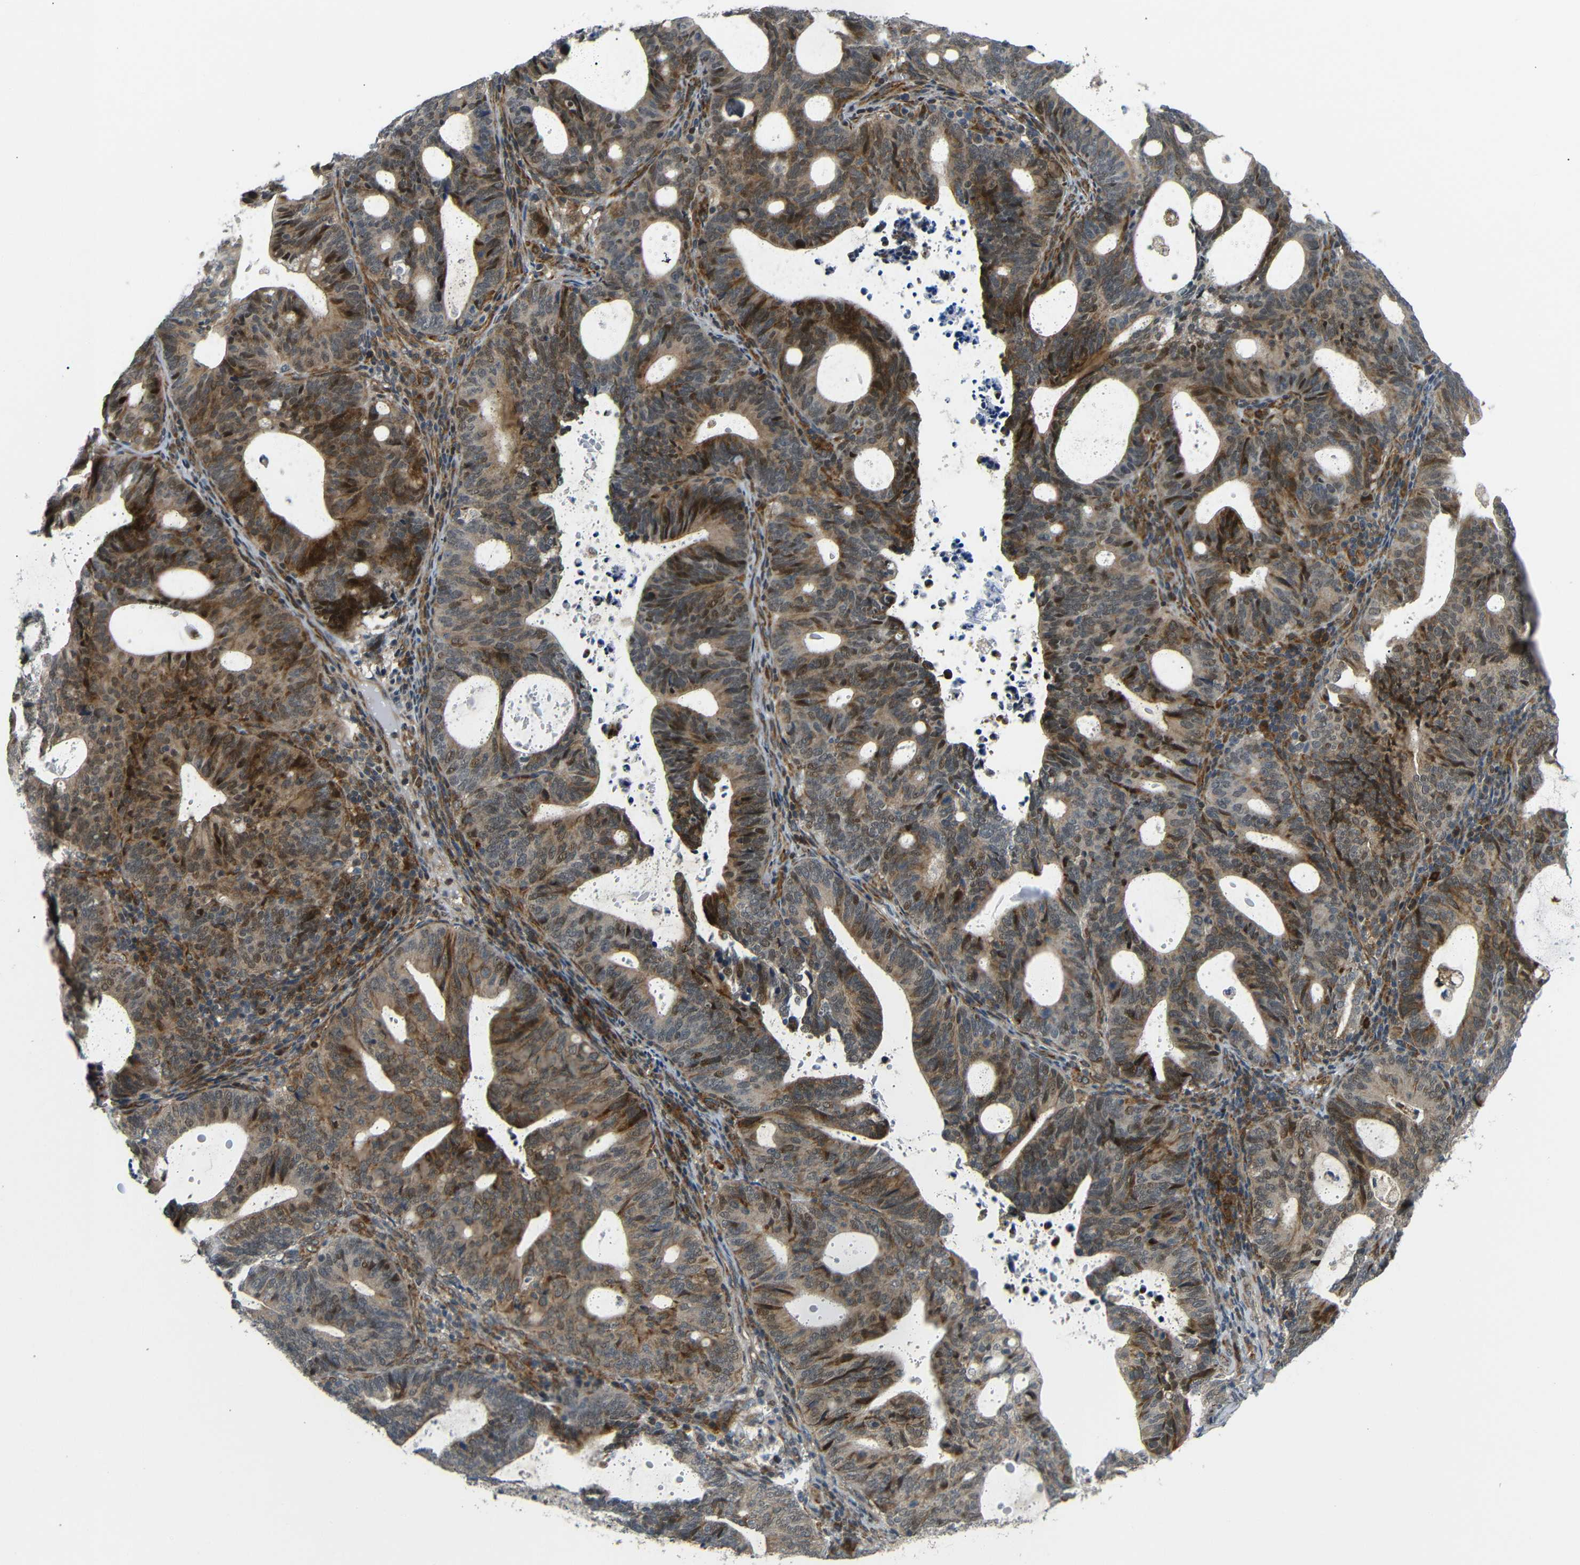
{"staining": {"intensity": "strong", "quantity": ">75%", "location": "cytoplasmic/membranous,nuclear"}, "tissue": "endometrial cancer", "cell_type": "Tumor cells", "image_type": "cancer", "snomed": [{"axis": "morphology", "description": "Adenocarcinoma, NOS"}, {"axis": "topography", "description": "Uterus"}], "caption": "Endometrial cancer tissue demonstrates strong cytoplasmic/membranous and nuclear expression in approximately >75% of tumor cells", "gene": "SYDE1", "patient": {"sex": "female", "age": 83}}